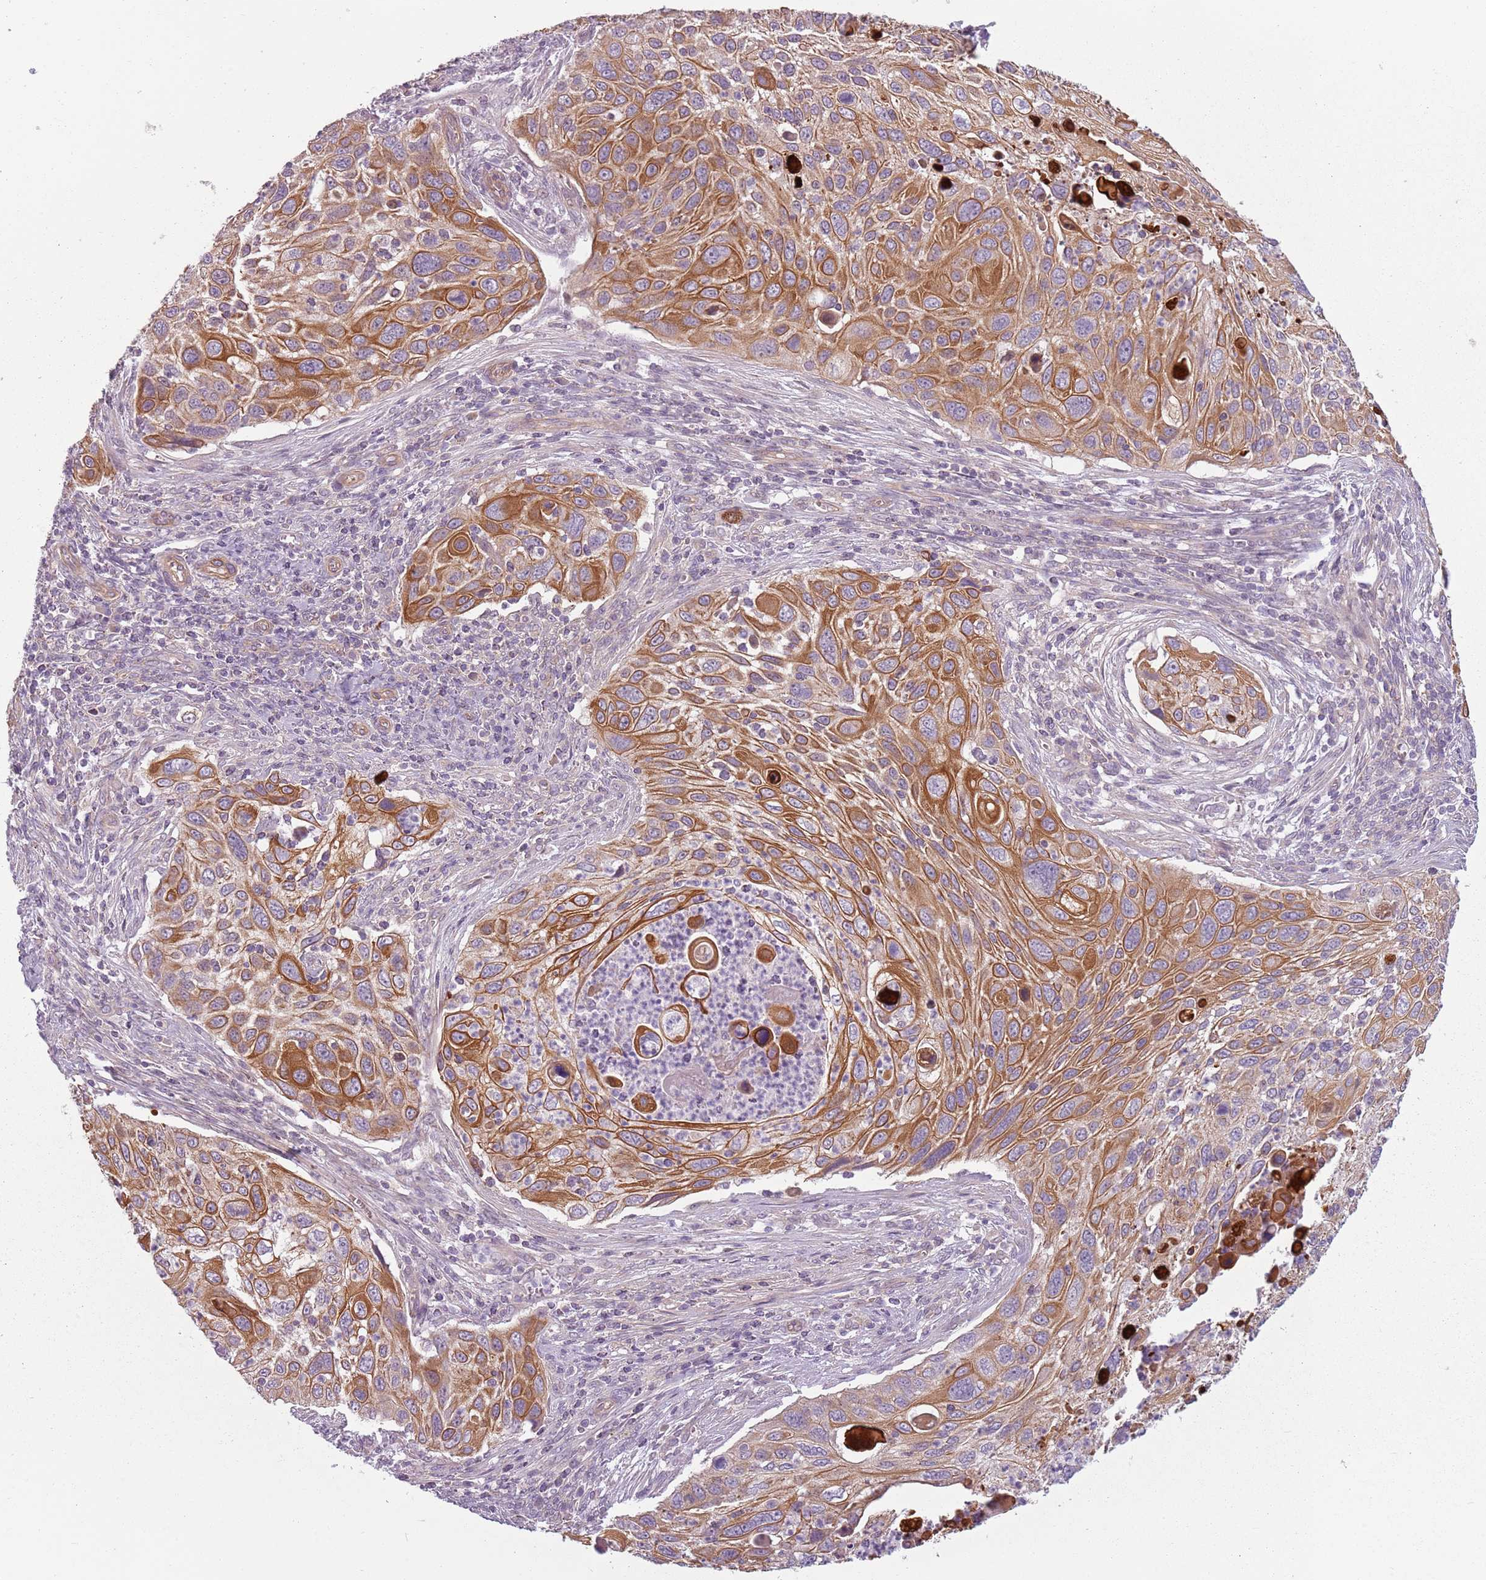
{"staining": {"intensity": "moderate", "quantity": ">75%", "location": "cytoplasmic/membranous"}, "tissue": "cervical cancer", "cell_type": "Tumor cells", "image_type": "cancer", "snomed": [{"axis": "morphology", "description": "Squamous cell carcinoma, NOS"}, {"axis": "topography", "description": "Cervix"}], "caption": "Squamous cell carcinoma (cervical) was stained to show a protein in brown. There is medium levels of moderate cytoplasmic/membranous positivity in approximately >75% of tumor cells. (IHC, brightfield microscopy, high magnification).", "gene": "TLCD2", "patient": {"sex": "female", "age": 70}}